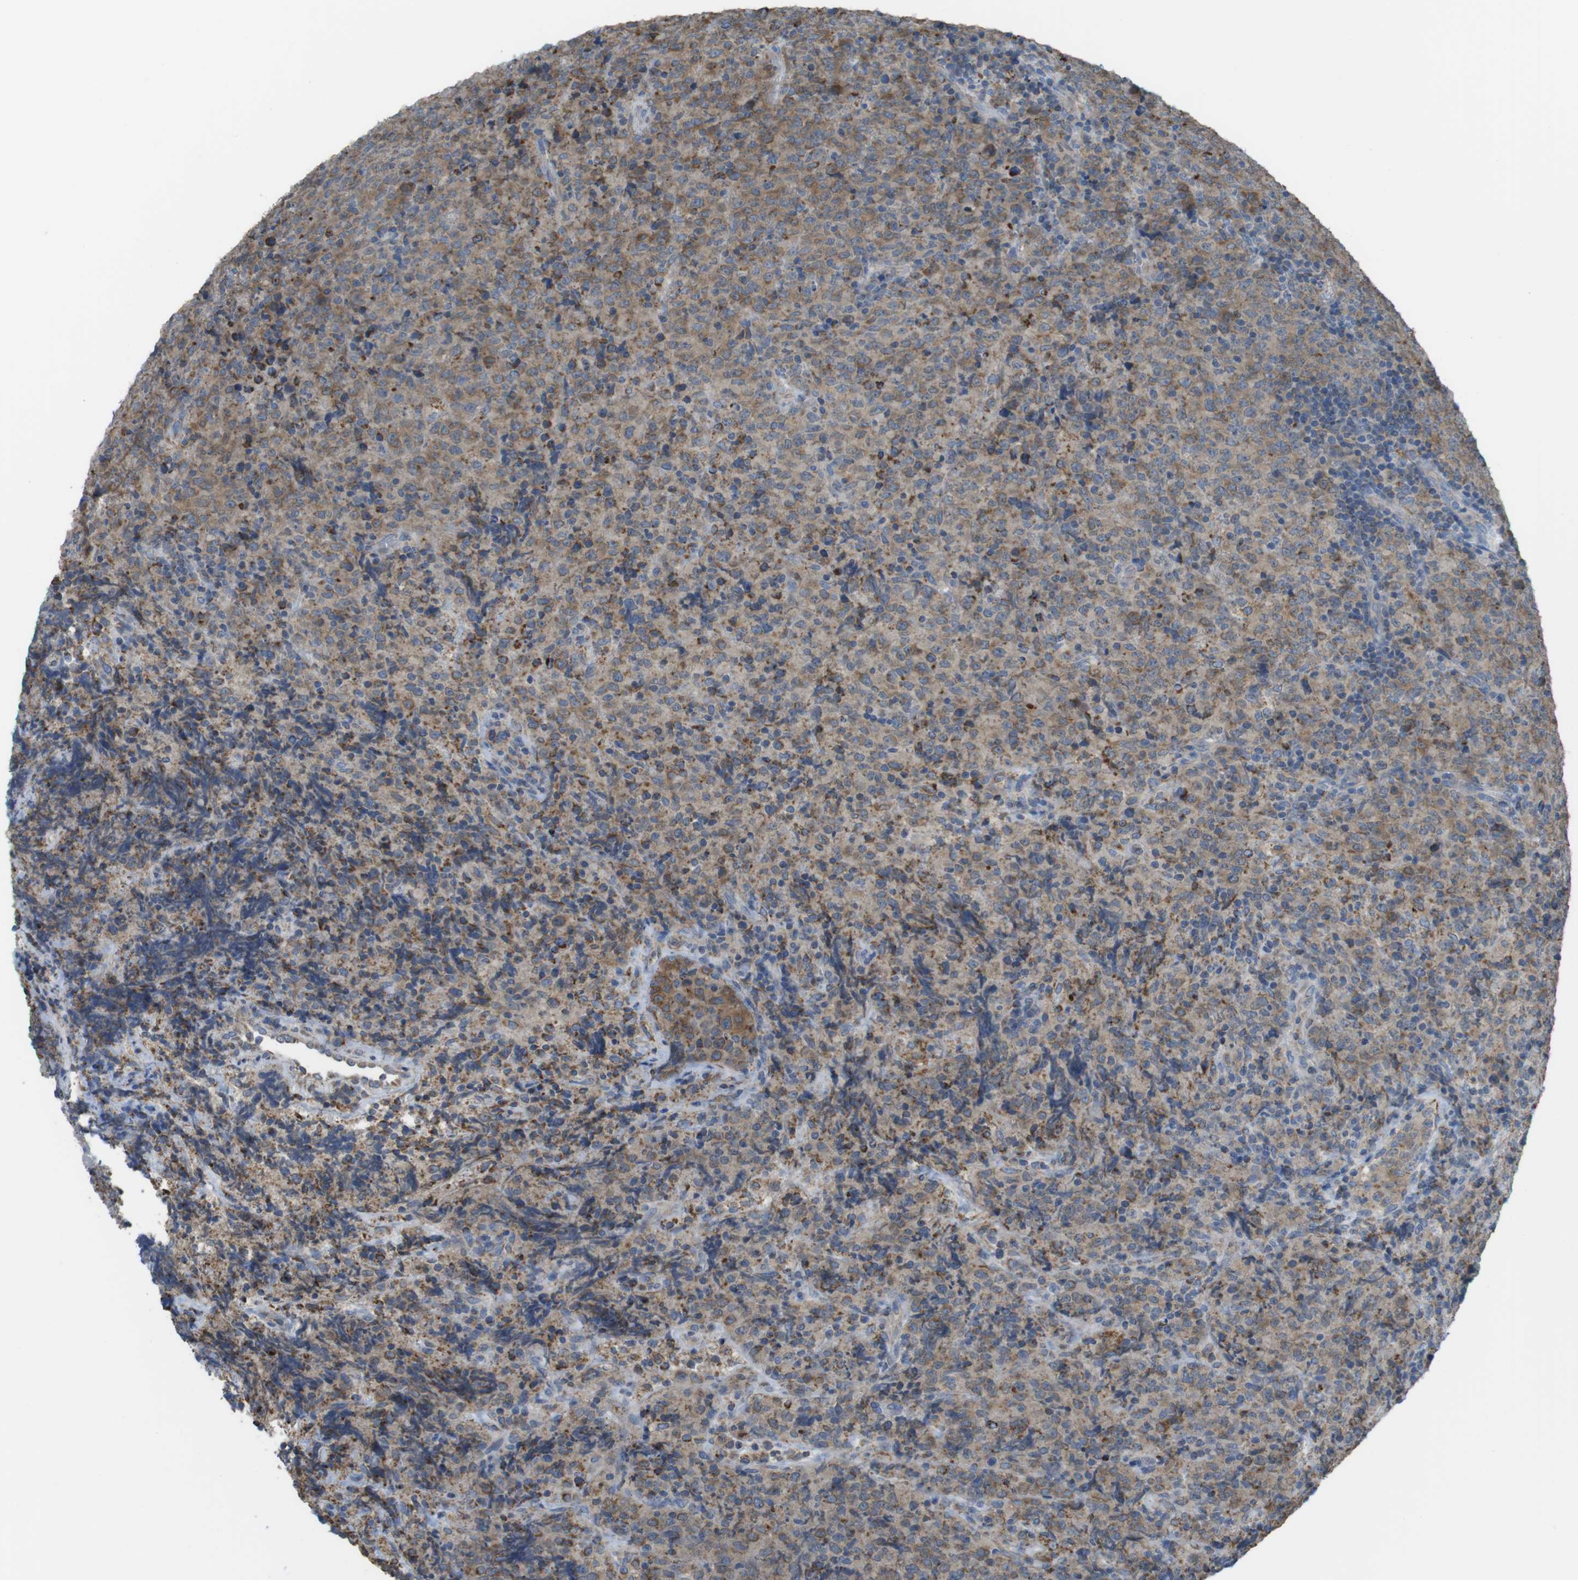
{"staining": {"intensity": "weak", "quantity": "<25%", "location": "cytoplasmic/membranous"}, "tissue": "lymphoma", "cell_type": "Tumor cells", "image_type": "cancer", "snomed": [{"axis": "morphology", "description": "Malignant lymphoma, non-Hodgkin's type, High grade"}, {"axis": "topography", "description": "Tonsil"}], "caption": "Lymphoma stained for a protein using immunohistochemistry displays no staining tumor cells.", "gene": "GRIK2", "patient": {"sex": "female", "age": 36}}